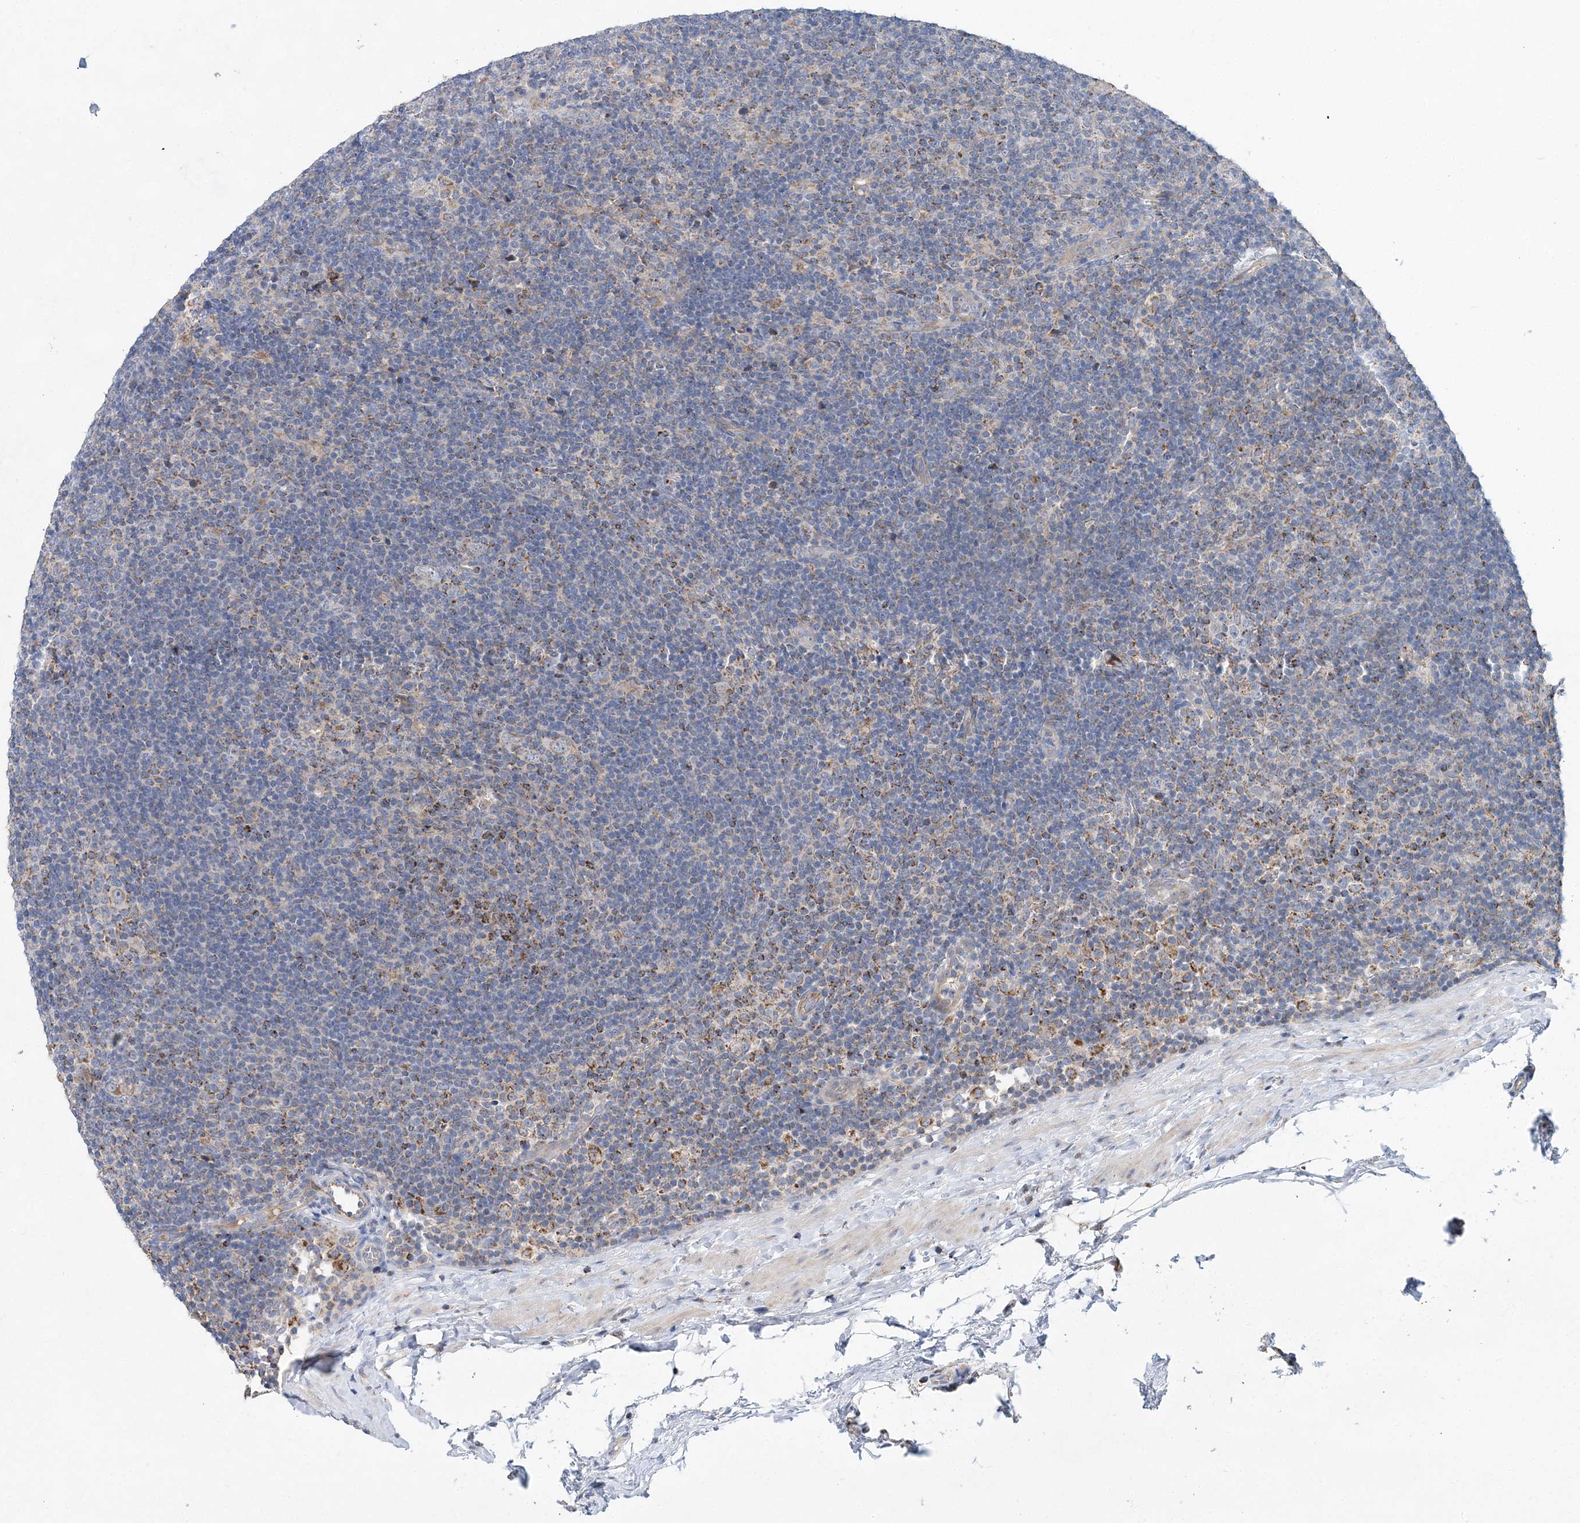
{"staining": {"intensity": "weak", "quantity": "25%-75%", "location": "cytoplasmic/membranous"}, "tissue": "lymphoma", "cell_type": "Tumor cells", "image_type": "cancer", "snomed": [{"axis": "morphology", "description": "Hodgkin's disease, NOS"}, {"axis": "topography", "description": "Lymph node"}], "caption": "DAB (3,3'-diaminobenzidine) immunohistochemical staining of human Hodgkin's disease shows weak cytoplasmic/membranous protein positivity in about 25%-75% of tumor cells.", "gene": "TRAPPC13", "patient": {"sex": "female", "age": 57}}